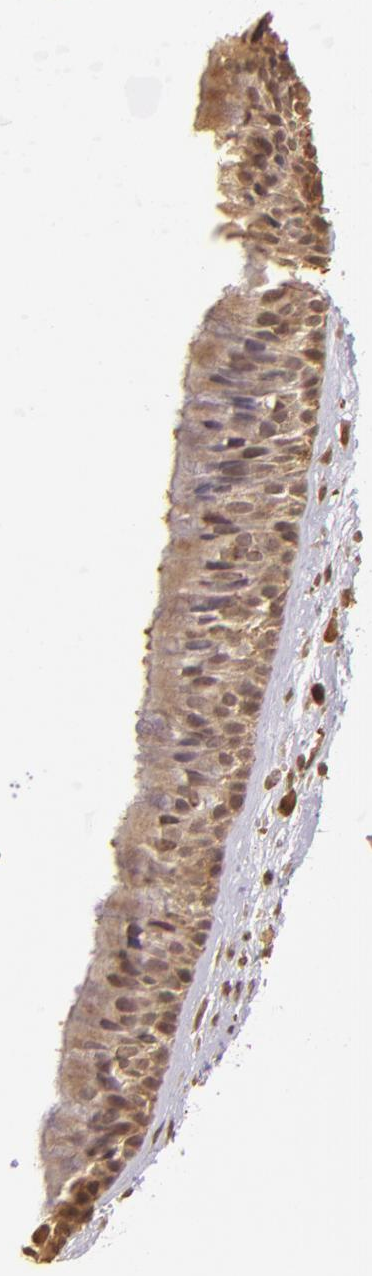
{"staining": {"intensity": "weak", "quantity": "25%-75%", "location": "cytoplasmic/membranous,nuclear"}, "tissue": "nasopharynx", "cell_type": "Respiratory epithelial cells", "image_type": "normal", "snomed": [{"axis": "morphology", "description": "Normal tissue, NOS"}, {"axis": "topography", "description": "Nasopharynx"}], "caption": "This histopathology image exhibits benign nasopharynx stained with IHC to label a protein in brown. The cytoplasmic/membranous,nuclear of respiratory epithelial cells show weak positivity for the protein. Nuclei are counter-stained blue.", "gene": "ARPC2", "patient": {"sex": "male", "age": 13}}